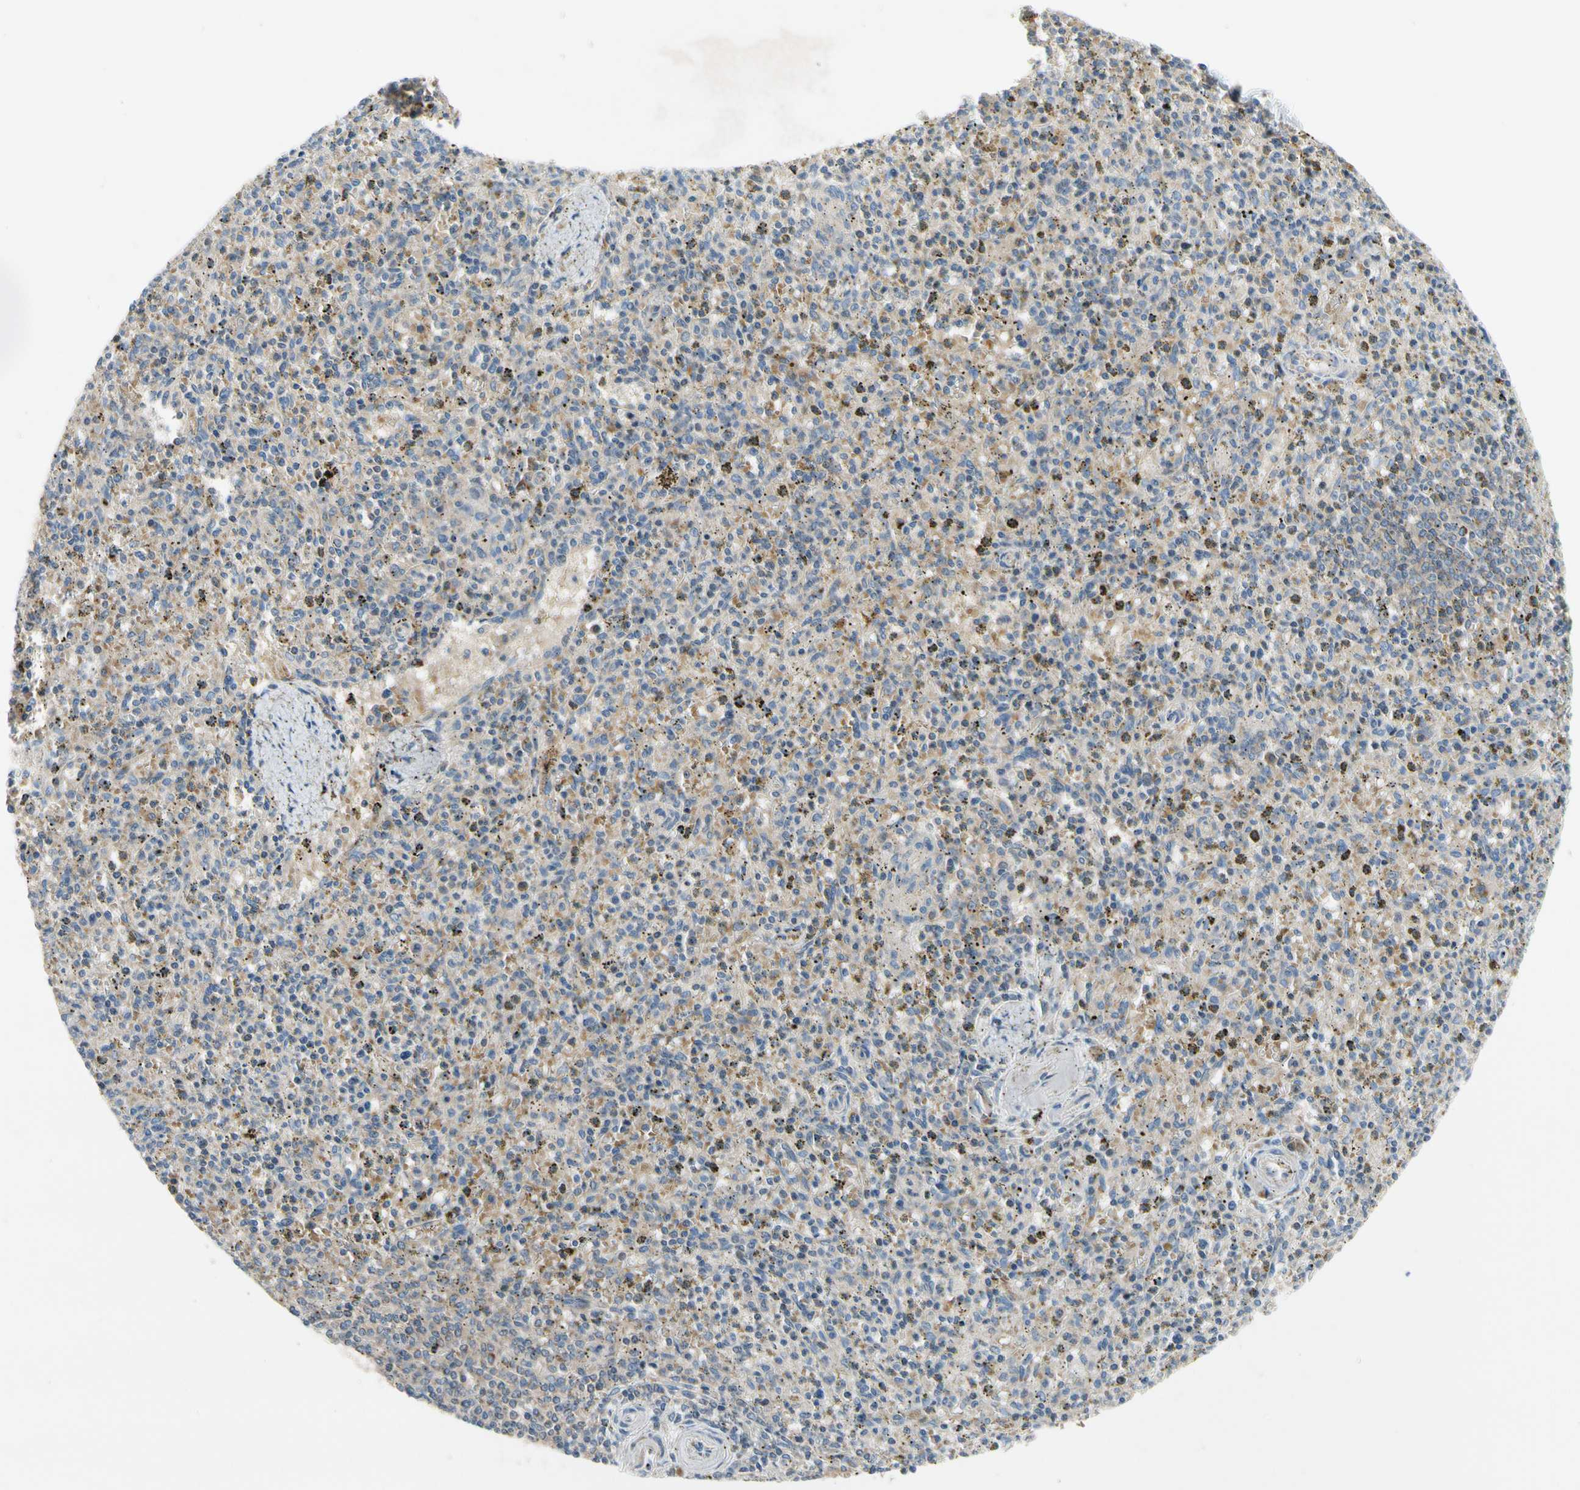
{"staining": {"intensity": "weak", "quantity": "<25%", "location": "cytoplasmic/membranous"}, "tissue": "spleen", "cell_type": "Cells in red pulp", "image_type": "normal", "snomed": [{"axis": "morphology", "description": "Normal tissue, NOS"}, {"axis": "topography", "description": "Spleen"}], "caption": "Micrograph shows no protein positivity in cells in red pulp of benign spleen. (Brightfield microscopy of DAB immunohistochemistry at high magnification).", "gene": "KLHDC8B", "patient": {"sex": "male", "age": 72}}